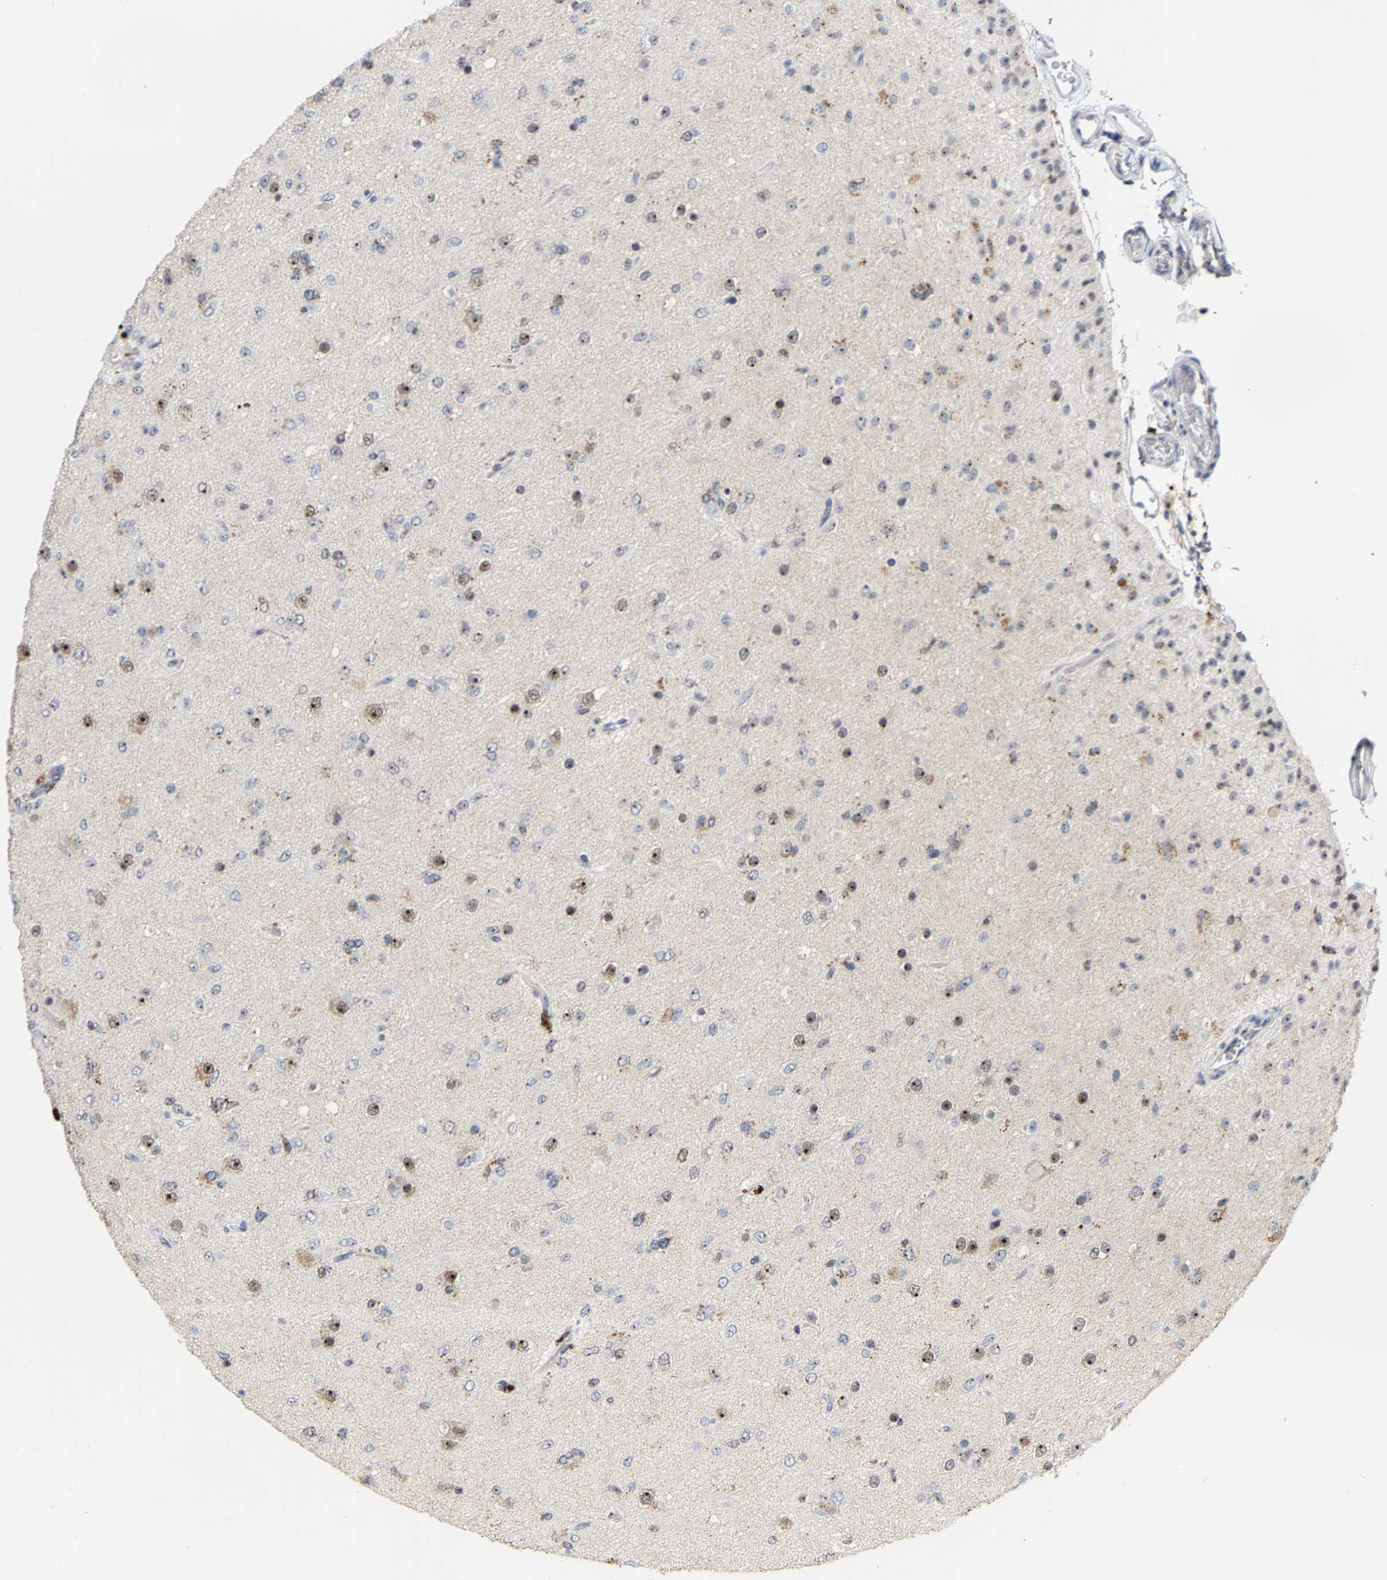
{"staining": {"intensity": "moderate", "quantity": "<25%", "location": "nuclear"}, "tissue": "glioma", "cell_type": "Tumor cells", "image_type": "cancer", "snomed": [{"axis": "morphology", "description": "Glioma, malignant, Low grade"}, {"axis": "topography", "description": "Brain"}], "caption": "Protein analysis of malignant low-grade glioma tissue shows moderate nuclear staining in about <25% of tumor cells.", "gene": "NOP58", "patient": {"sex": "male", "age": 65}}